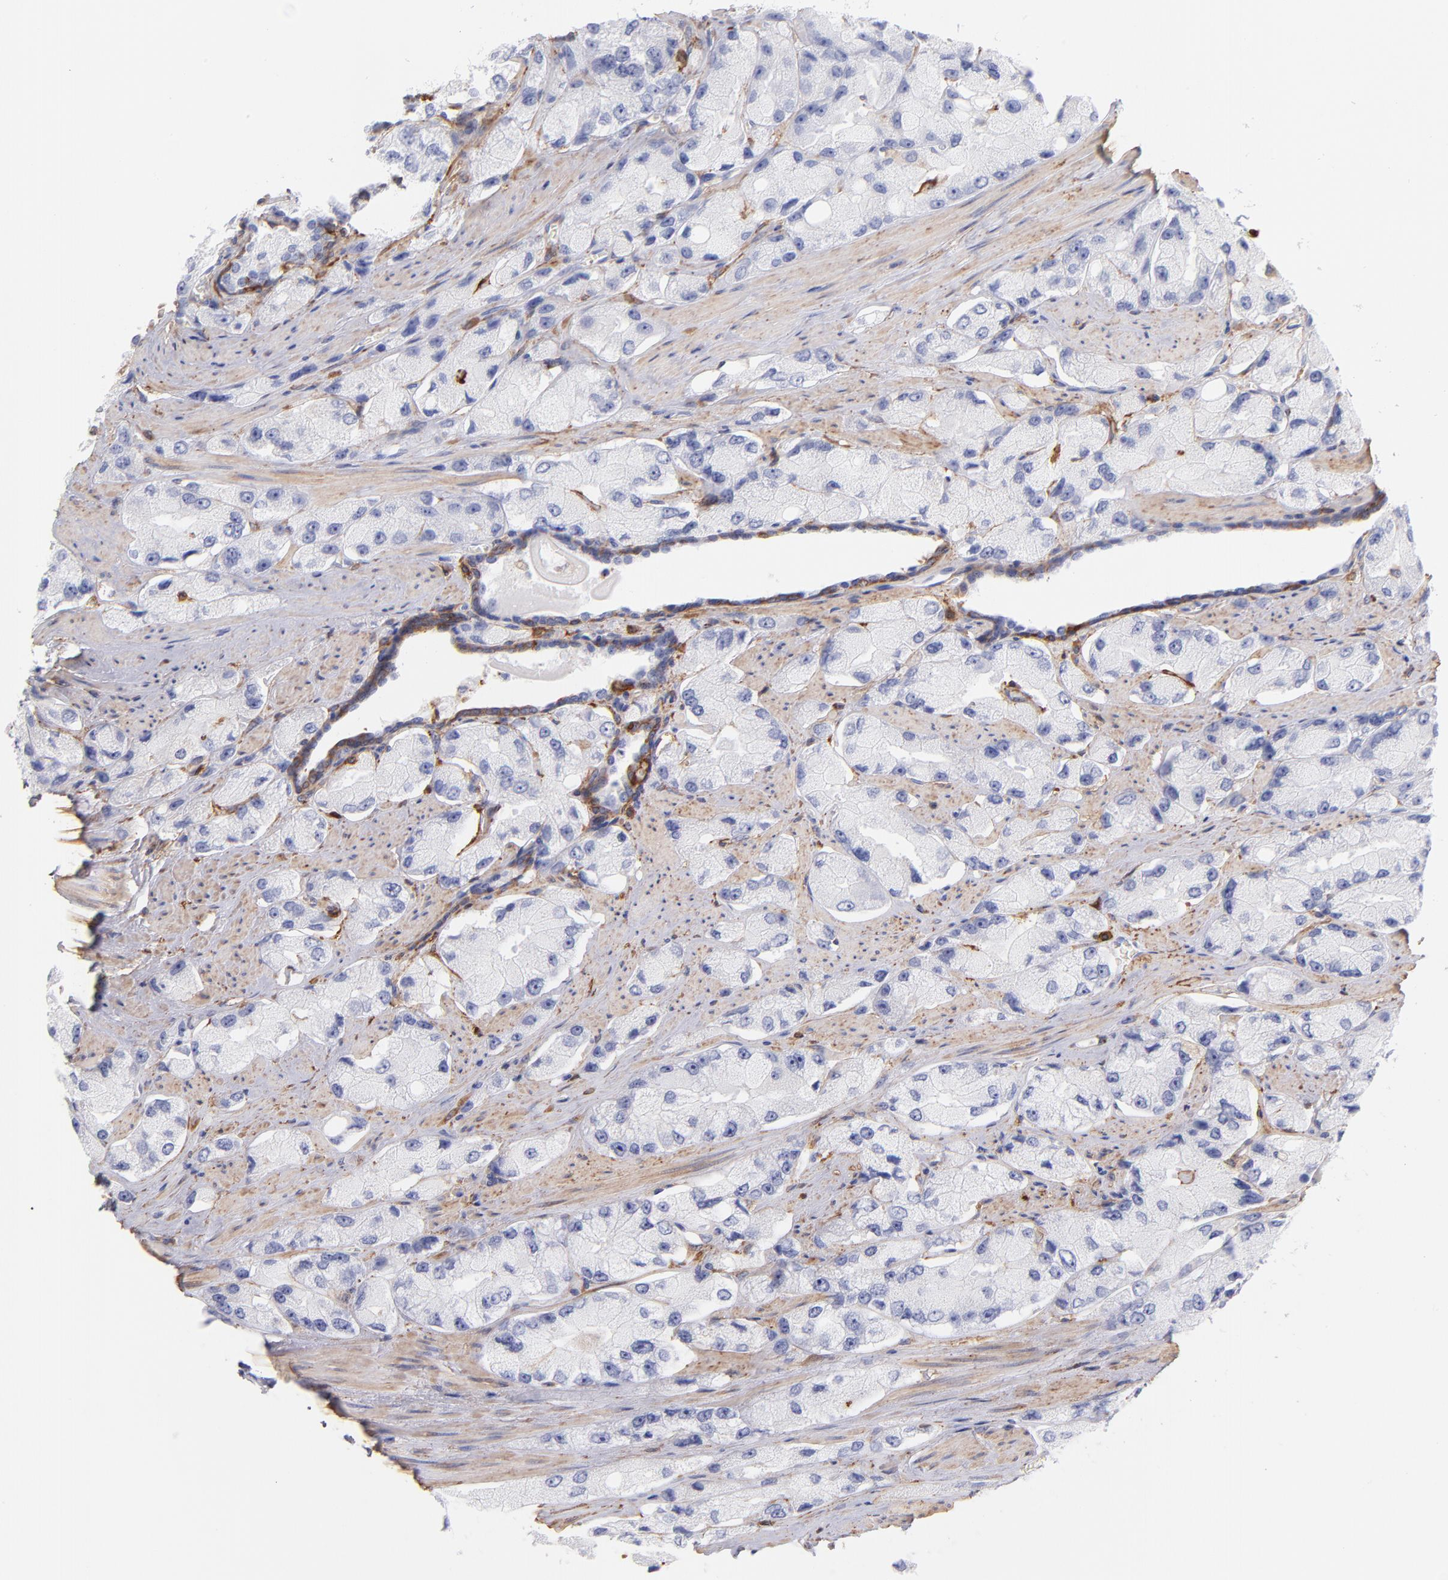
{"staining": {"intensity": "negative", "quantity": "none", "location": "none"}, "tissue": "prostate cancer", "cell_type": "Tumor cells", "image_type": "cancer", "snomed": [{"axis": "morphology", "description": "Adenocarcinoma, High grade"}, {"axis": "topography", "description": "Prostate"}], "caption": "Immunohistochemistry of human high-grade adenocarcinoma (prostate) displays no expression in tumor cells.", "gene": "PRKCA", "patient": {"sex": "male", "age": 58}}